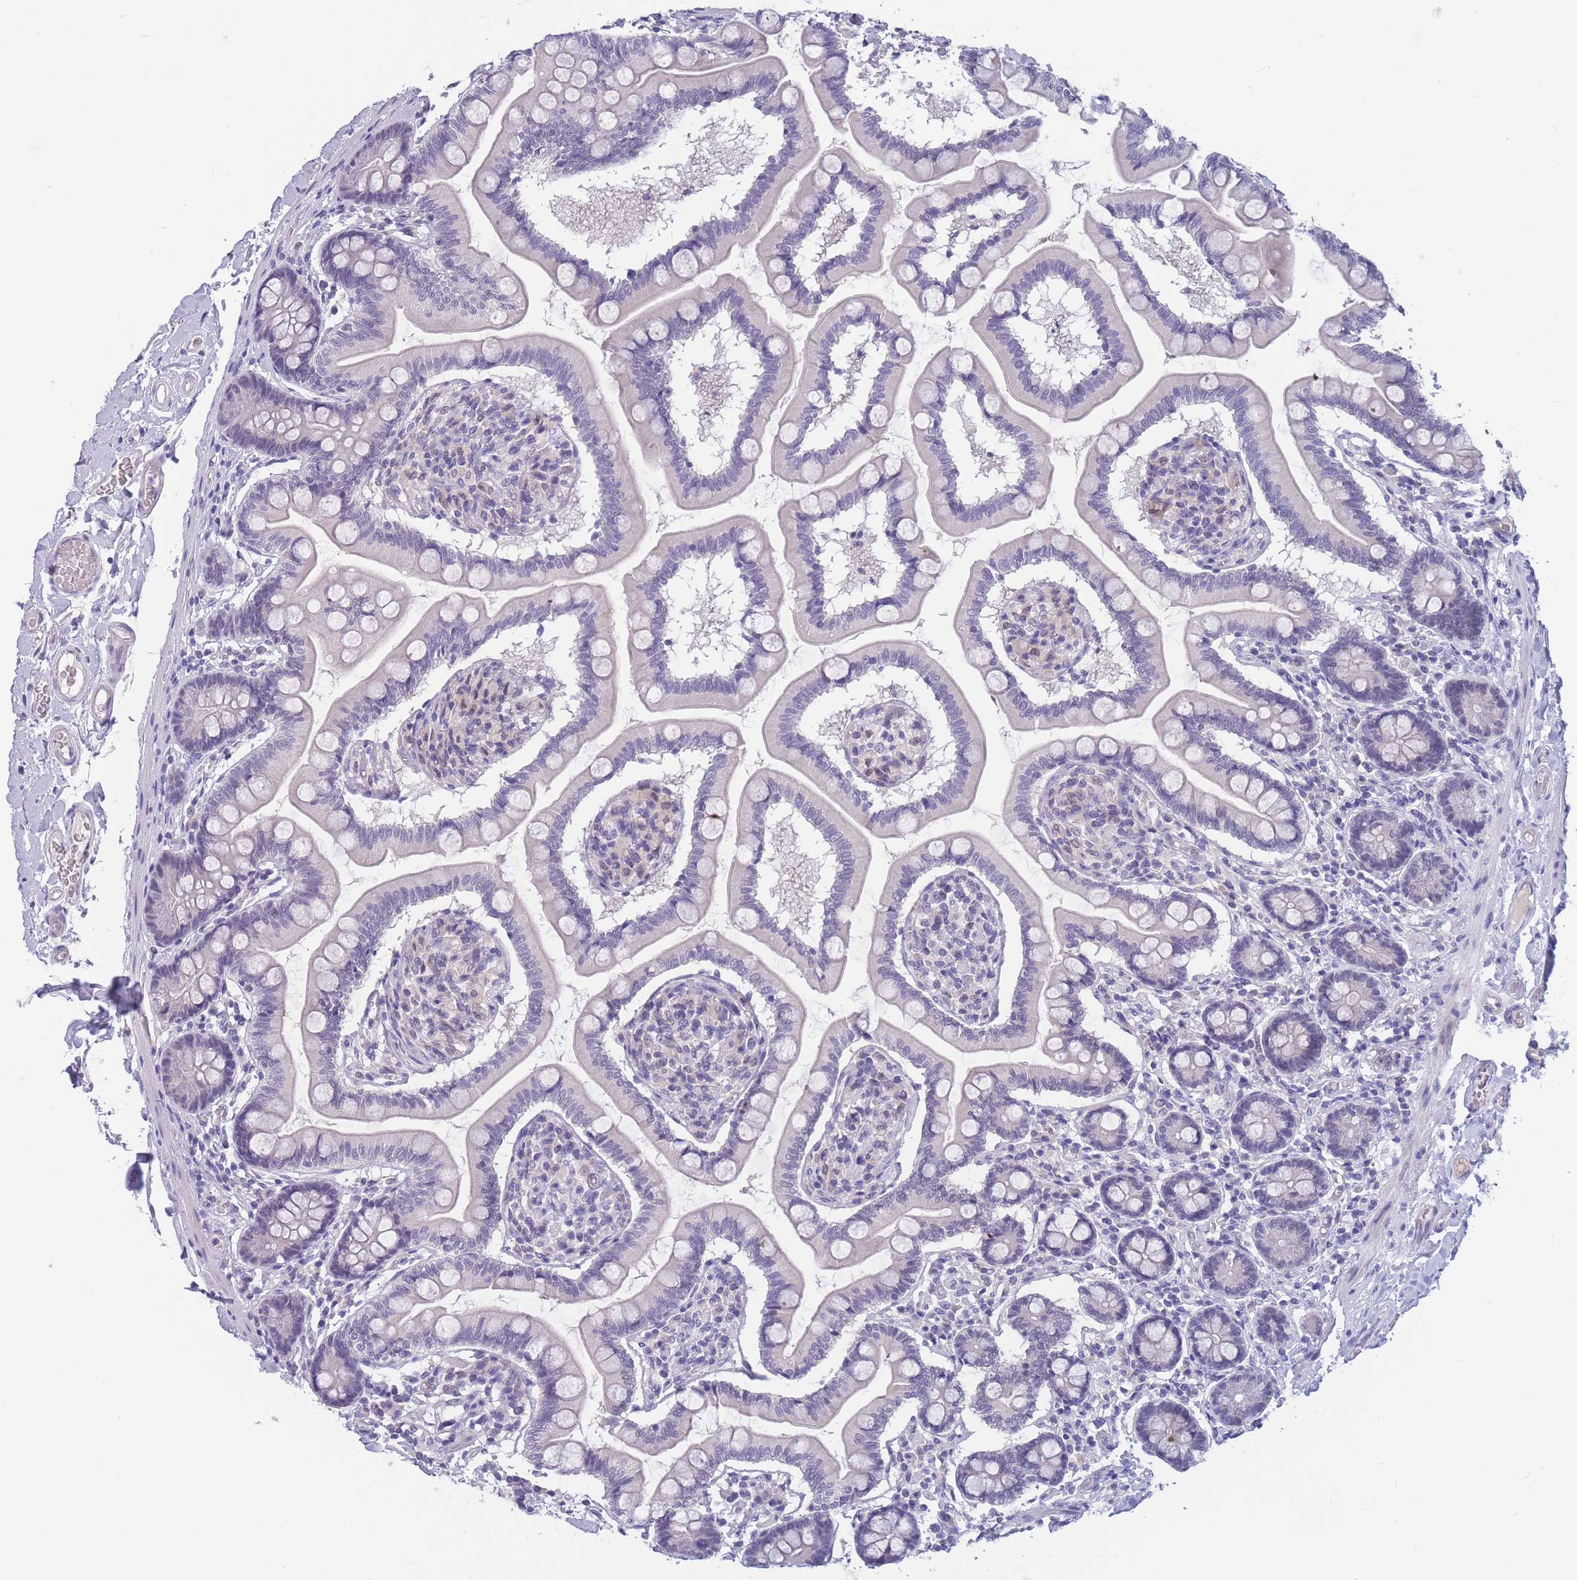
{"staining": {"intensity": "weak", "quantity": "<25%", "location": "cytoplasmic/membranous,nuclear"}, "tissue": "small intestine", "cell_type": "Glandular cells", "image_type": "normal", "snomed": [{"axis": "morphology", "description": "Normal tissue, NOS"}, {"axis": "topography", "description": "Small intestine"}], "caption": "The image reveals no staining of glandular cells in benign small intestine.", "gene": "BOP1", "patient": {"sex": "female", "age": 64}}